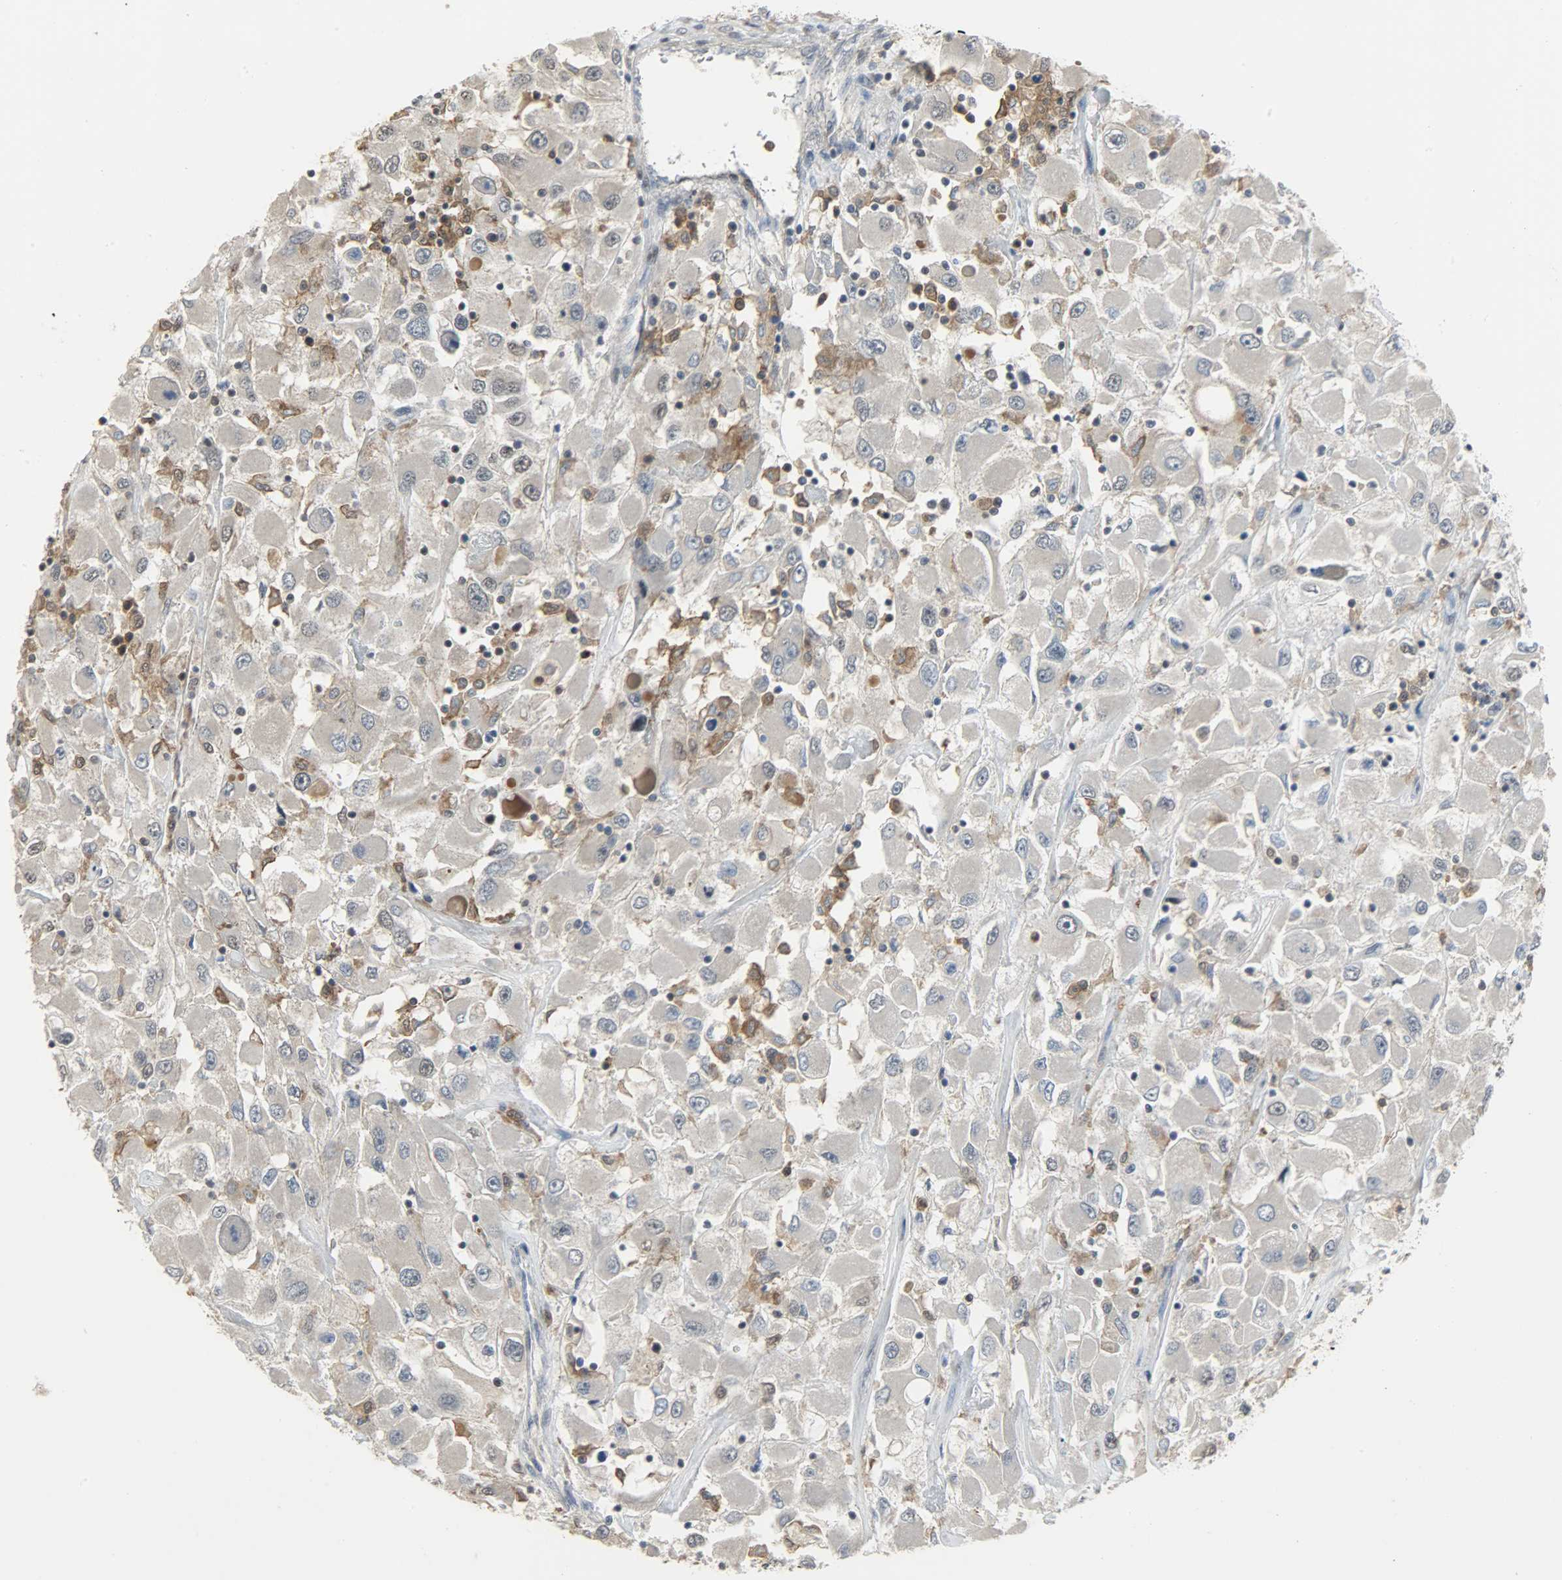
{"staining": {"intensity": "negative", "quantity": "none", "location": "none"}, "tissue": "renal cancer", "cell_type": "Tumor cells", "image_type": "cancer", "snomed": [{"axis": "morphology", "description": "Adenocarcinoma, NOS"}, {"axis": "topography", "description": "Kidney"}], "caption": "Tumor cells show no significant protein positivity in renal cancer.", "gene": "SKAP2", "patient": {"sex": "female", "age": 52}}